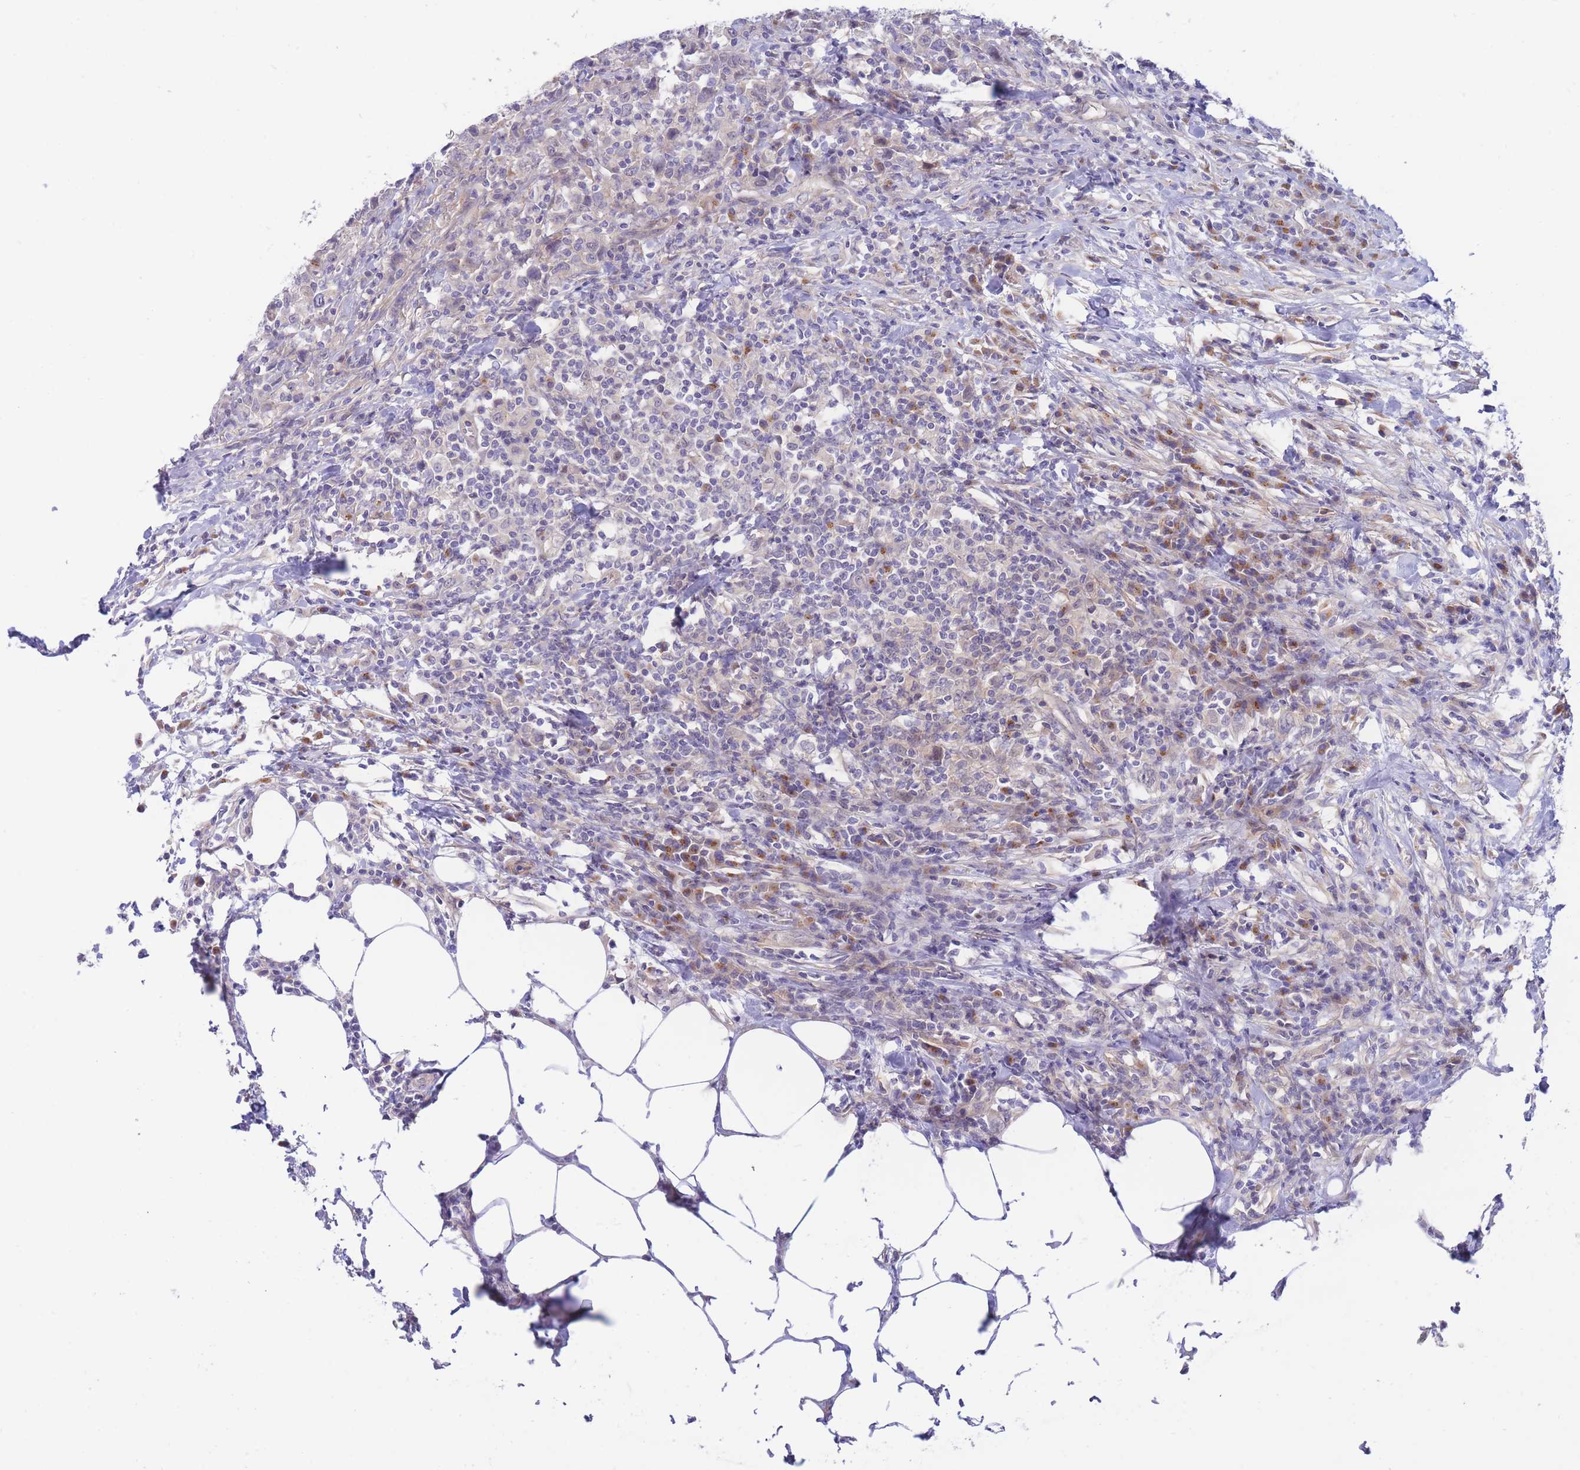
{"staining": {"intensity": "negative", "quantity": "none", "location": "none"}, "tissue": "urothelial cancer", "cell_type": "Tumor cells", "image_type": "cancer", "snomed": [{"axis": "morphology", "description": "Urothelial carcinoma, High grade"}, {"axis": "topography", "description": "Urinary bladder"}], "caption": "A micrograph of urothelial carcinoma (high-grade) stained for a protein demonstrates no brown staining in tumor cells.", "gene": "APOL4", "patient": {"sex": "male", "age": 61}}